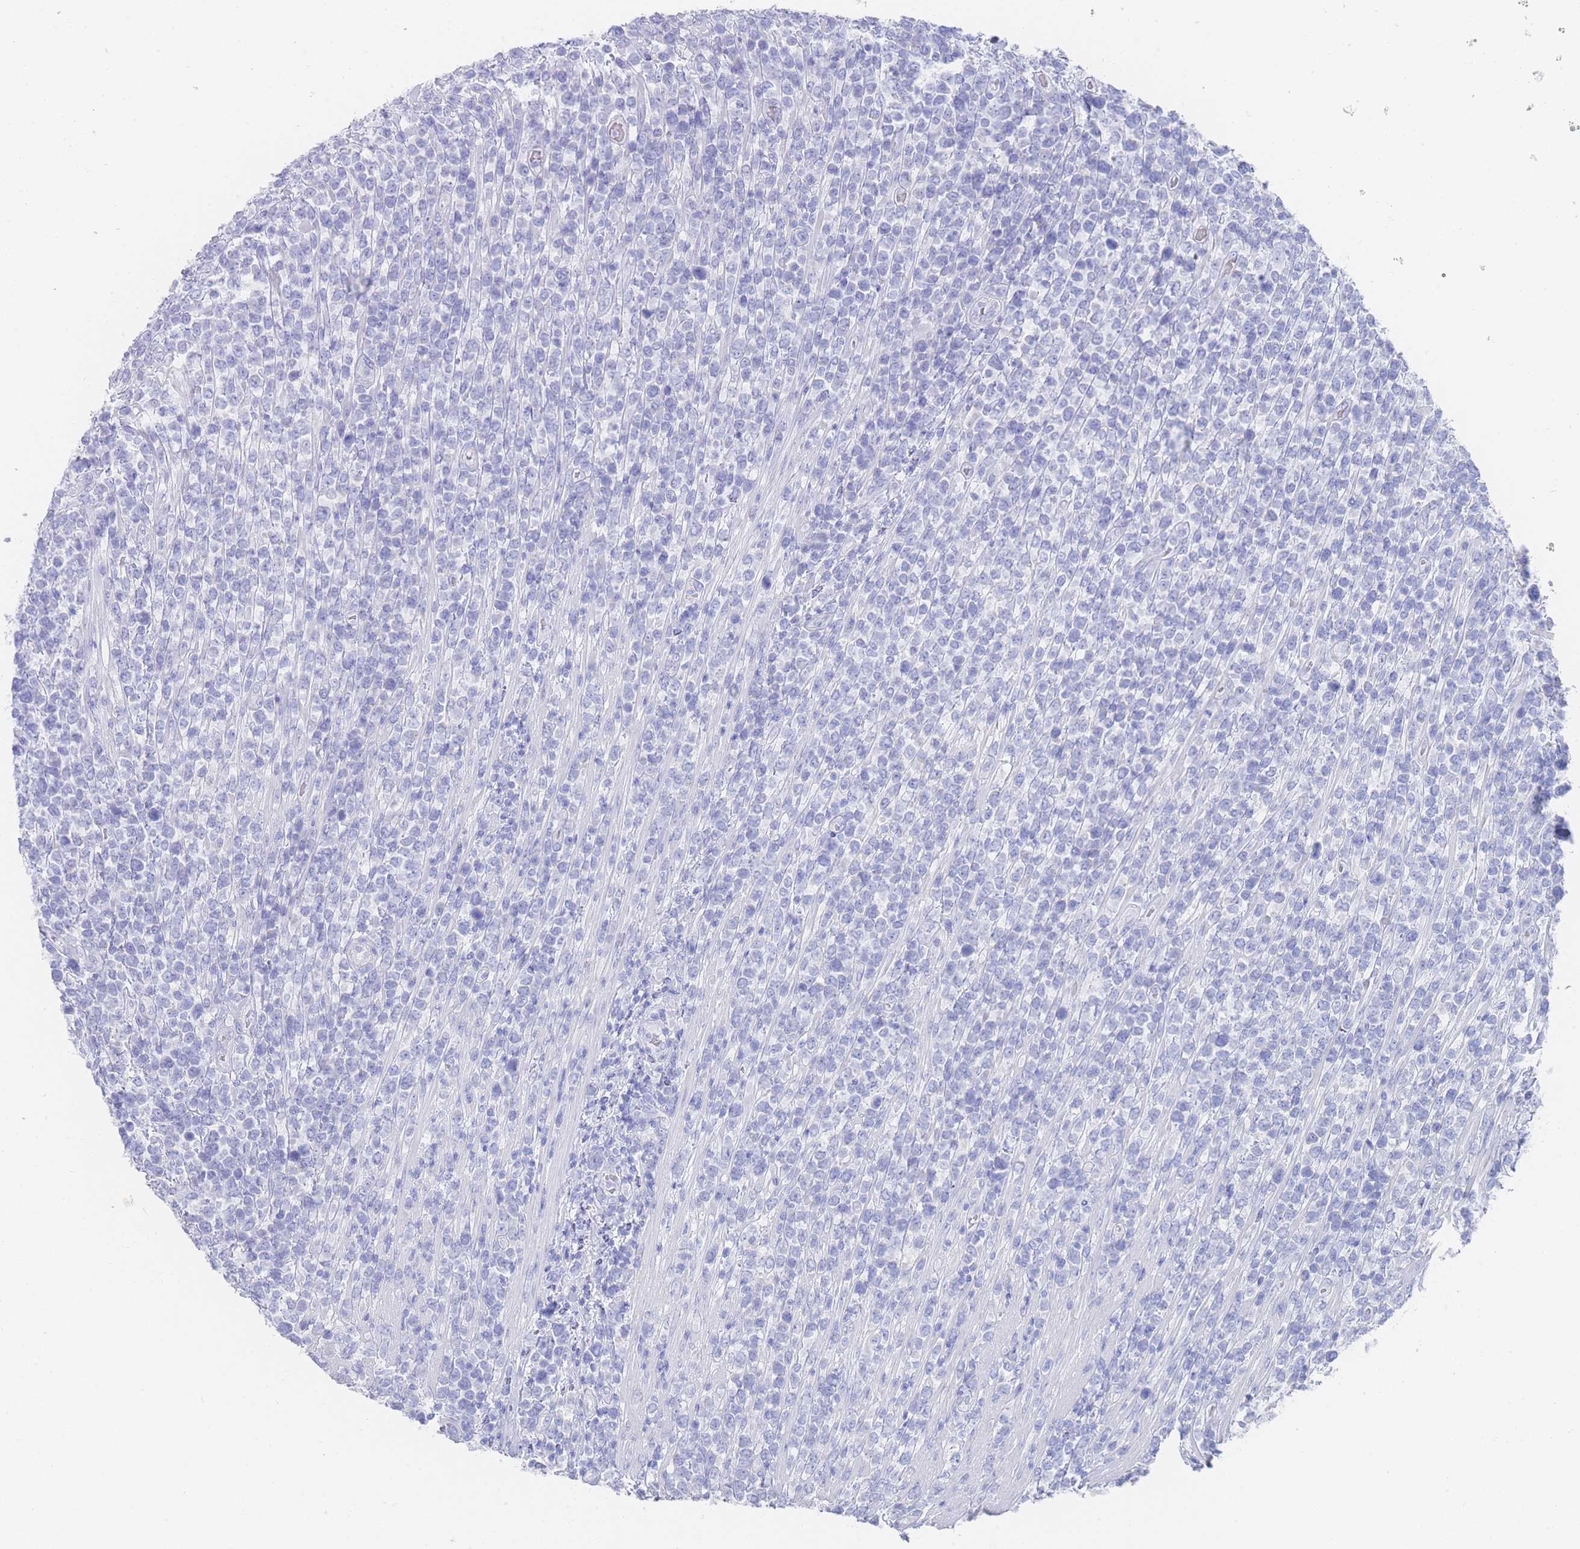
{"staining": {"intensity": "negative", "quantity": "none", "location": "none"}, "tissue": "lymphoma", "cell_type": "Tumor cells", "image_type": "cancer", "snomed": [{"axis": "morphology", "description": "Malignant lymphoma, non-Hodgkin's type, High grade"}, {"axis": "topography", "description": "Soft tissue"}], "caption": "The image demonstrates no staining of tumor cells in high-grade malignant lymphoma, non-Hodgkin's type.", "gene": "LRRC37A", "patient": {"sex": "female", "age": 56}}